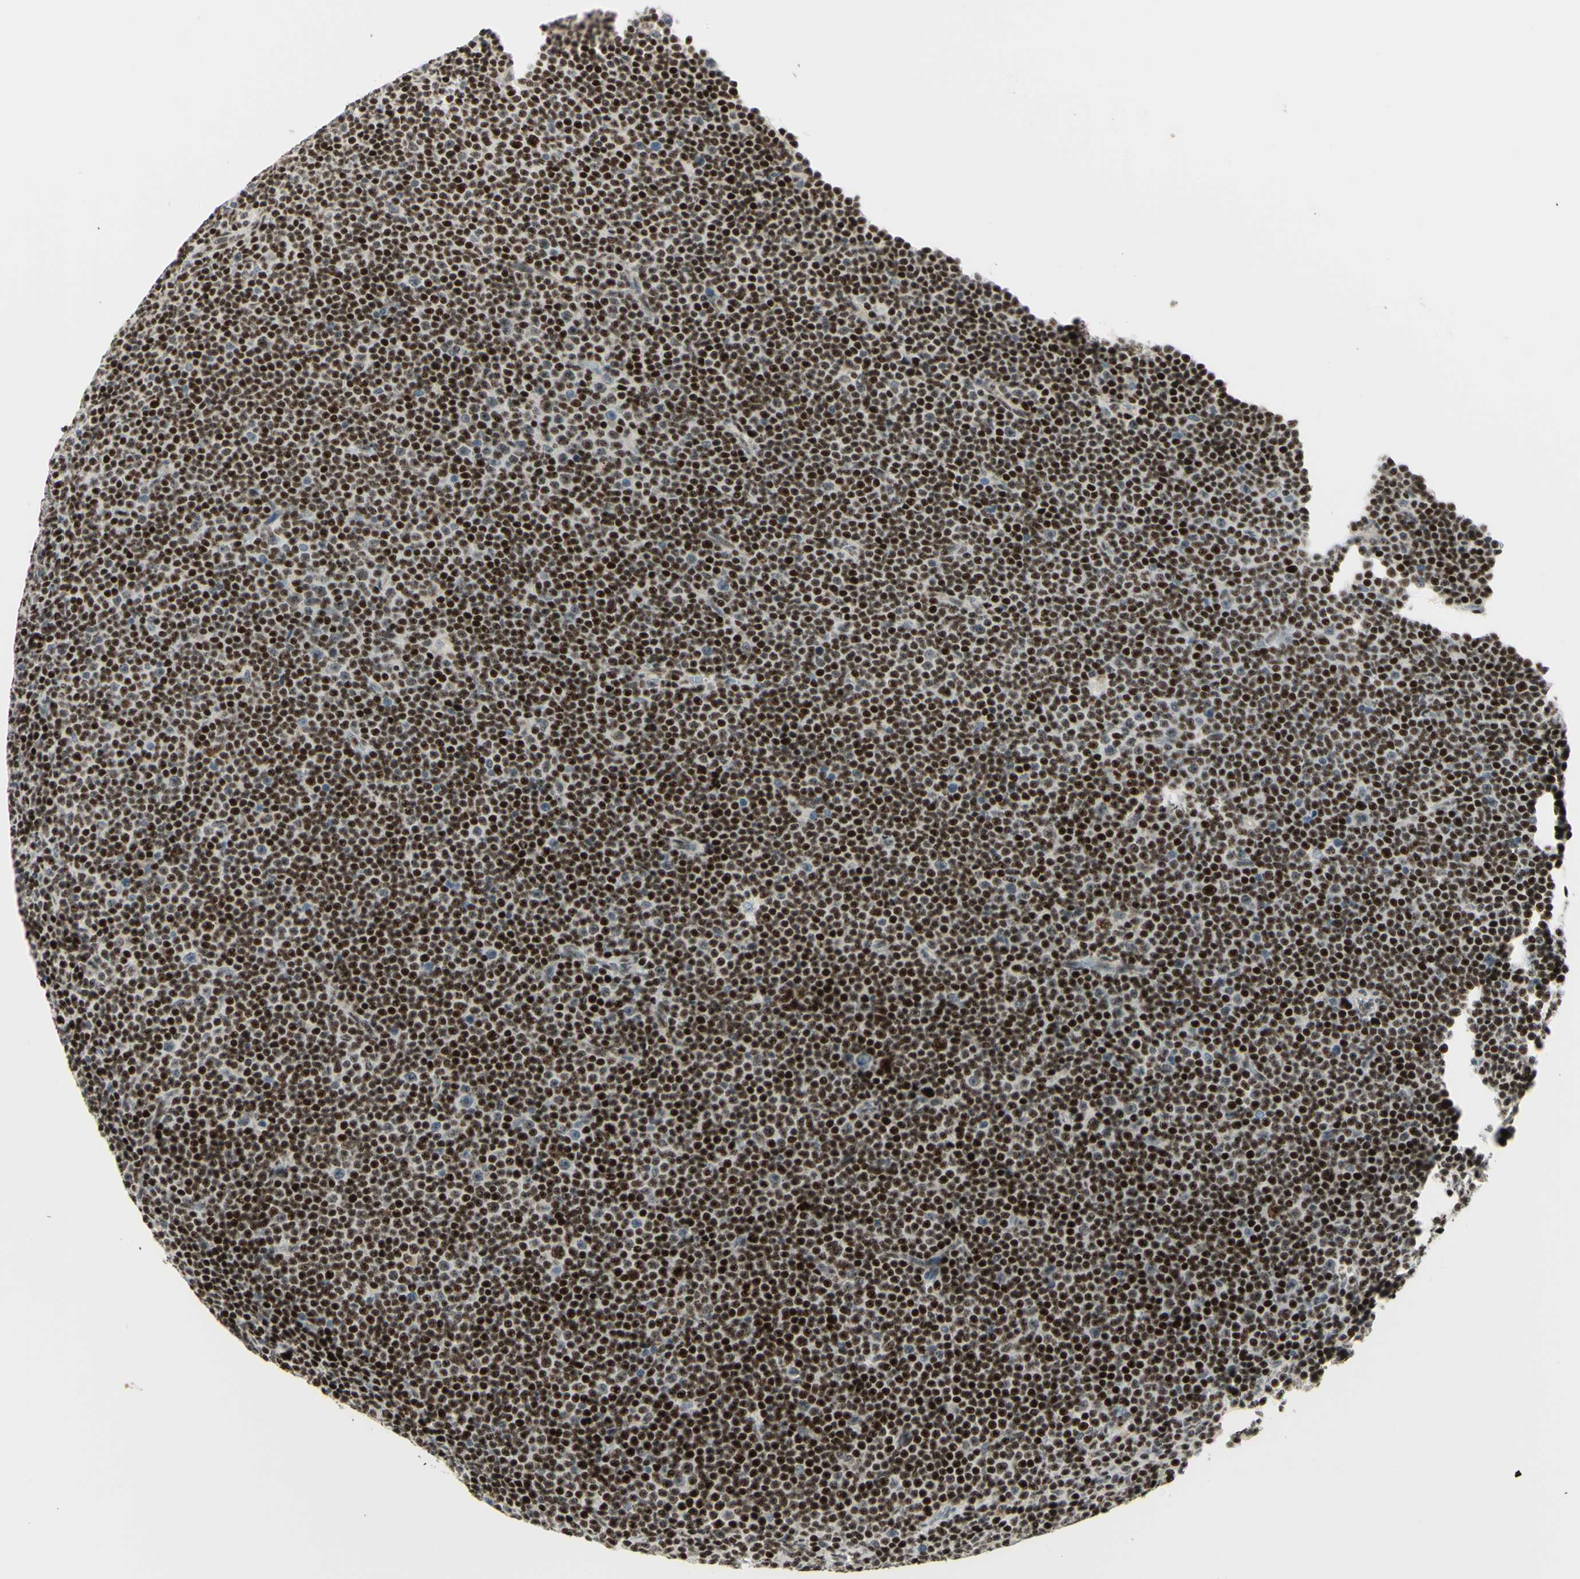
{"staining": {"intensity": "strong", "quantity": "25%-75%", "location": "nuclear"}, "tissue": "lymphoma", "cell_type": "Tumor cells", "image_type": "cancer", "snomed": [{"axis": "morphology", "description": "Malignant lymphoma, non-Hodgkin's type, Low grade"}, {"axis": "topography", "description": "Lymph node"}], "caption": "Human lymphoma stained with a protein marker demonstrates strong staining in tumor cells.", "gene": "CDKL5", "patient": {"sex": "female", "age": 67}}